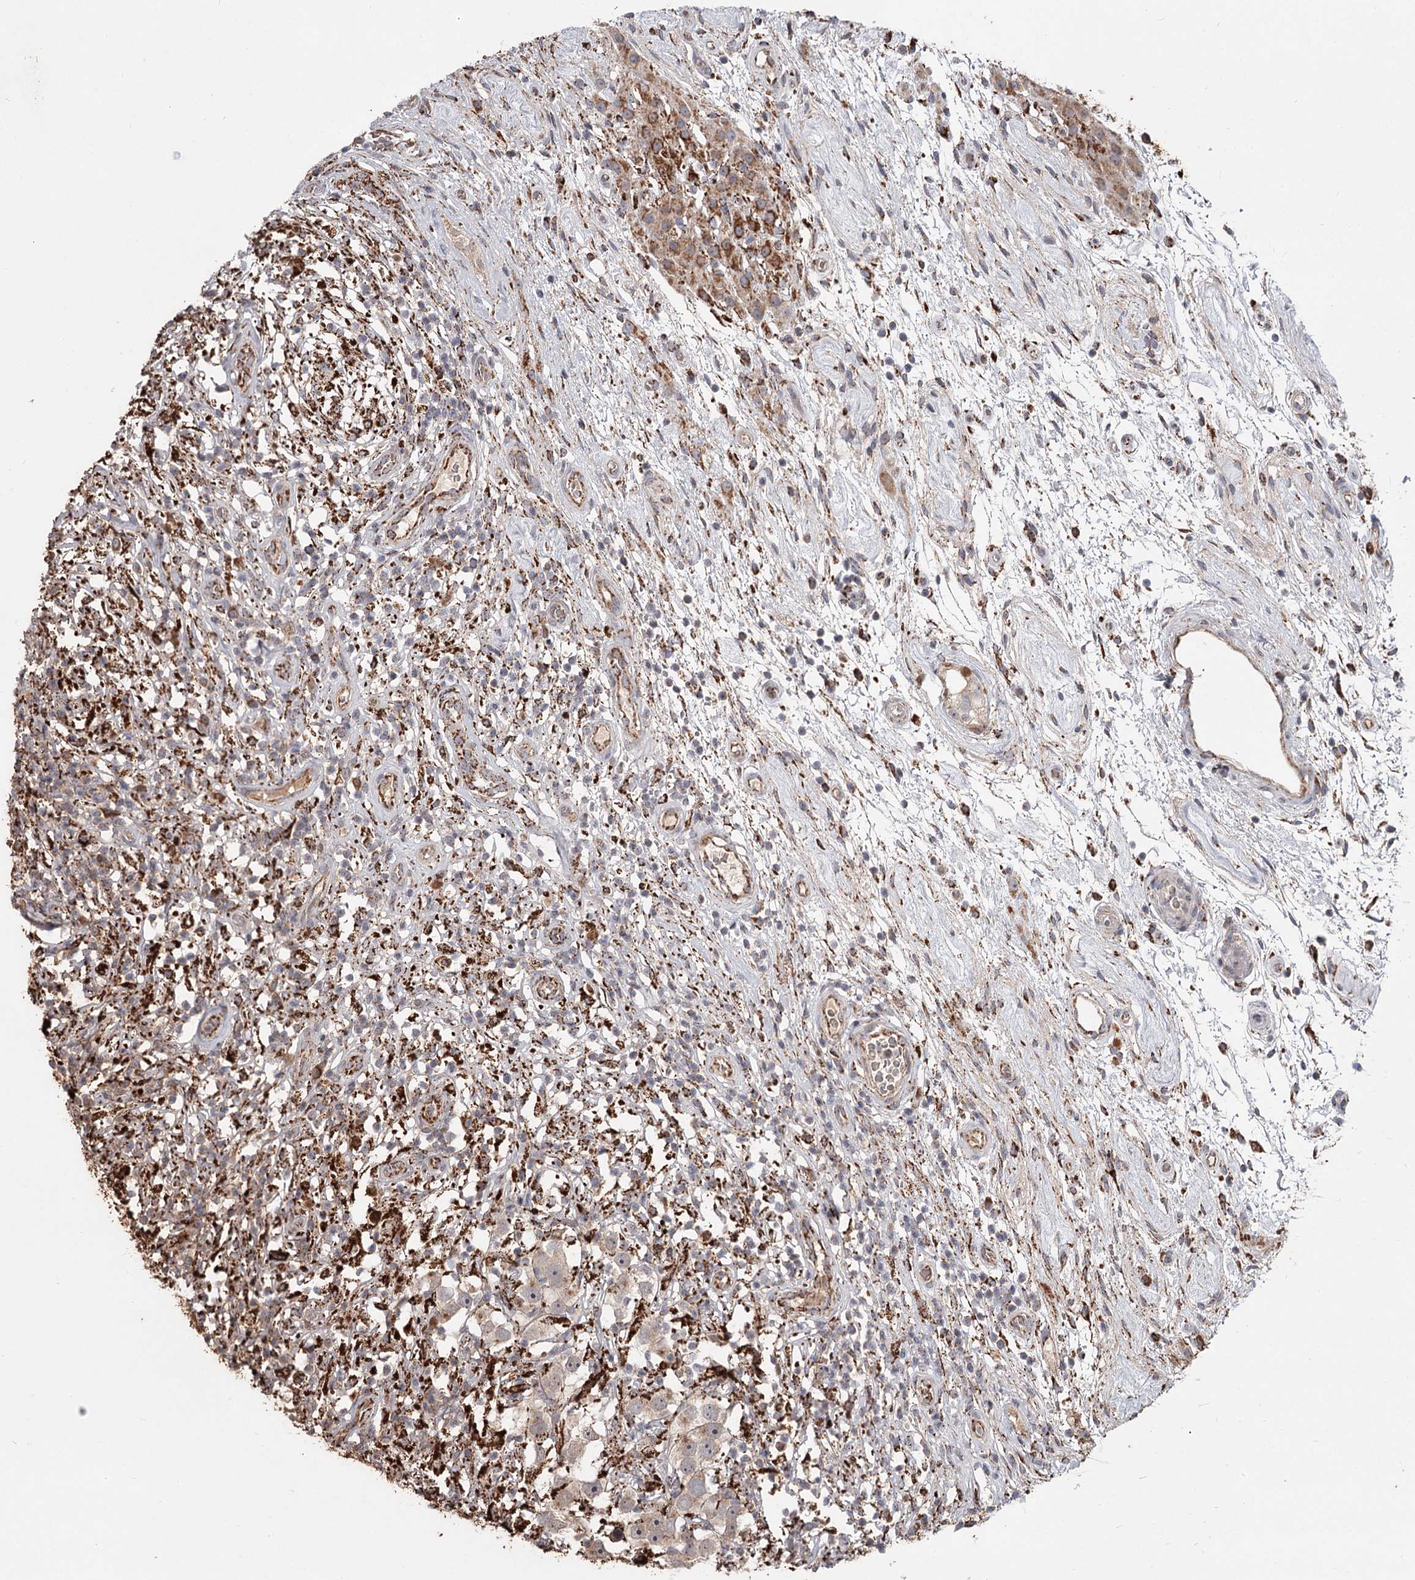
{"staining": {"intensity": "negative", "quantity": "none", "location": "none"}, "tissue": "testis cancer", "cell_type": "Tumor cells", "image_type": "cancer", "snomed": [{"axis": "morphology", "description": "Seminoma, NOS"}, {"axis": "topography", "description": "Testis"}], "caption": "A histopathology image of human seminoma (testis) is negative for staining in tumor cells. (DAB IHC with hematoxylin counter stain).", "gene": "CDC123", "patient": {"sex": "male", "age": 49}}